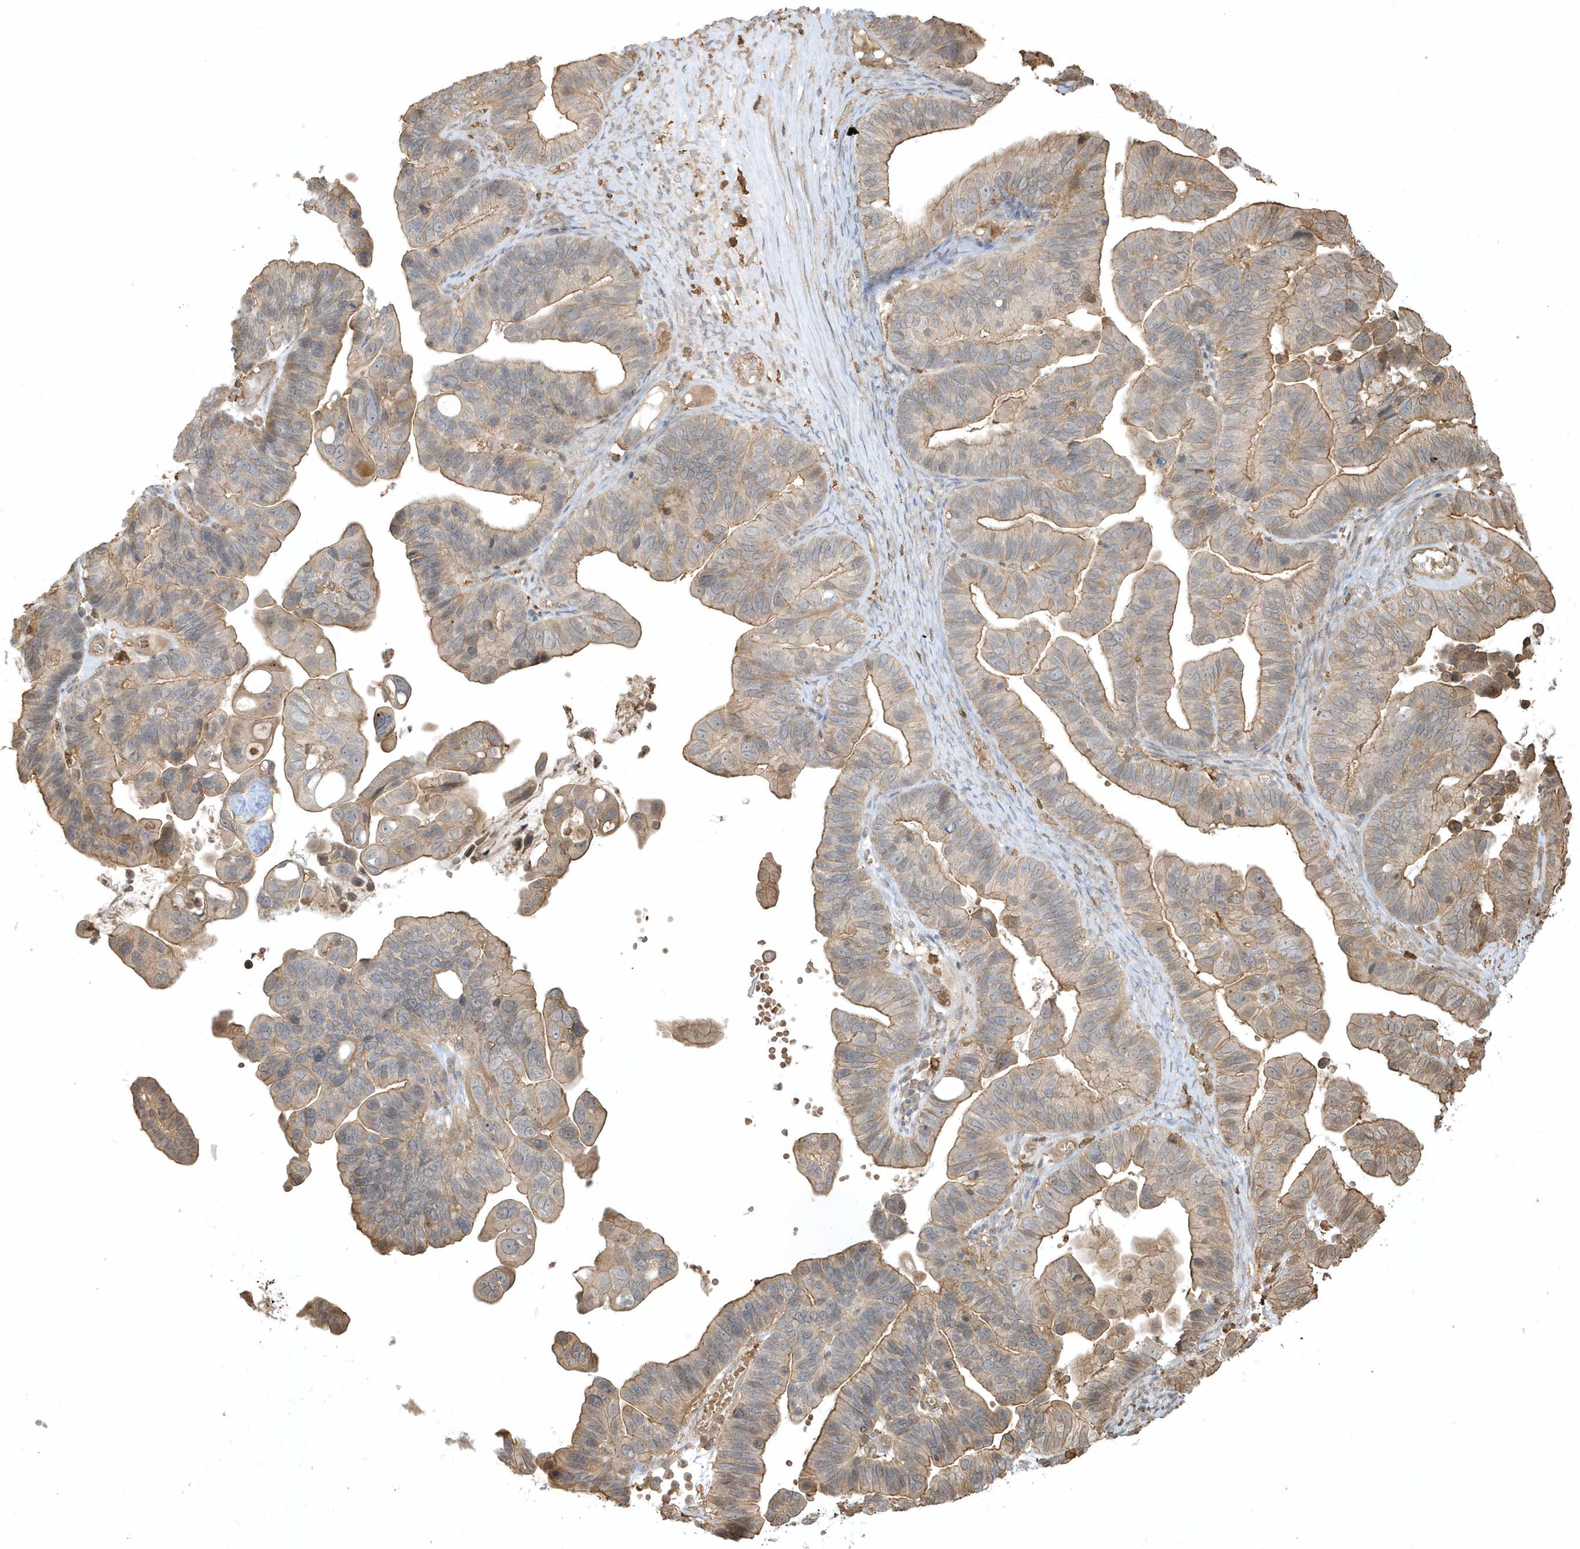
{"staining": {"intensity": "moderate", "quantity": "25%-75%", "location": "cytoplasmic/membranous"}, "tissue": "ovarian cancer", "cell_type": "Tumor cells", "image_type": "cancer", "snomed": [{"axis": "morphology", "description": "Cystadenocarcinoma, serous, NOS"}, {"axis": "topography", "description": "Ovary"}], "caption": "Ovarian cancer (serous cystadenocarcinoma) was stained to show a protein in brown. There is medium levels of moderate cytoplasmic/membranous expression in about 25%-75% of tumor cells. (DAB (3,3'-diaminobenzidine) = brown stain, brightfield microscopy at high magnification).", "gene": "ZBTB8A", "patient": {"sex": "female", "age": 56}}